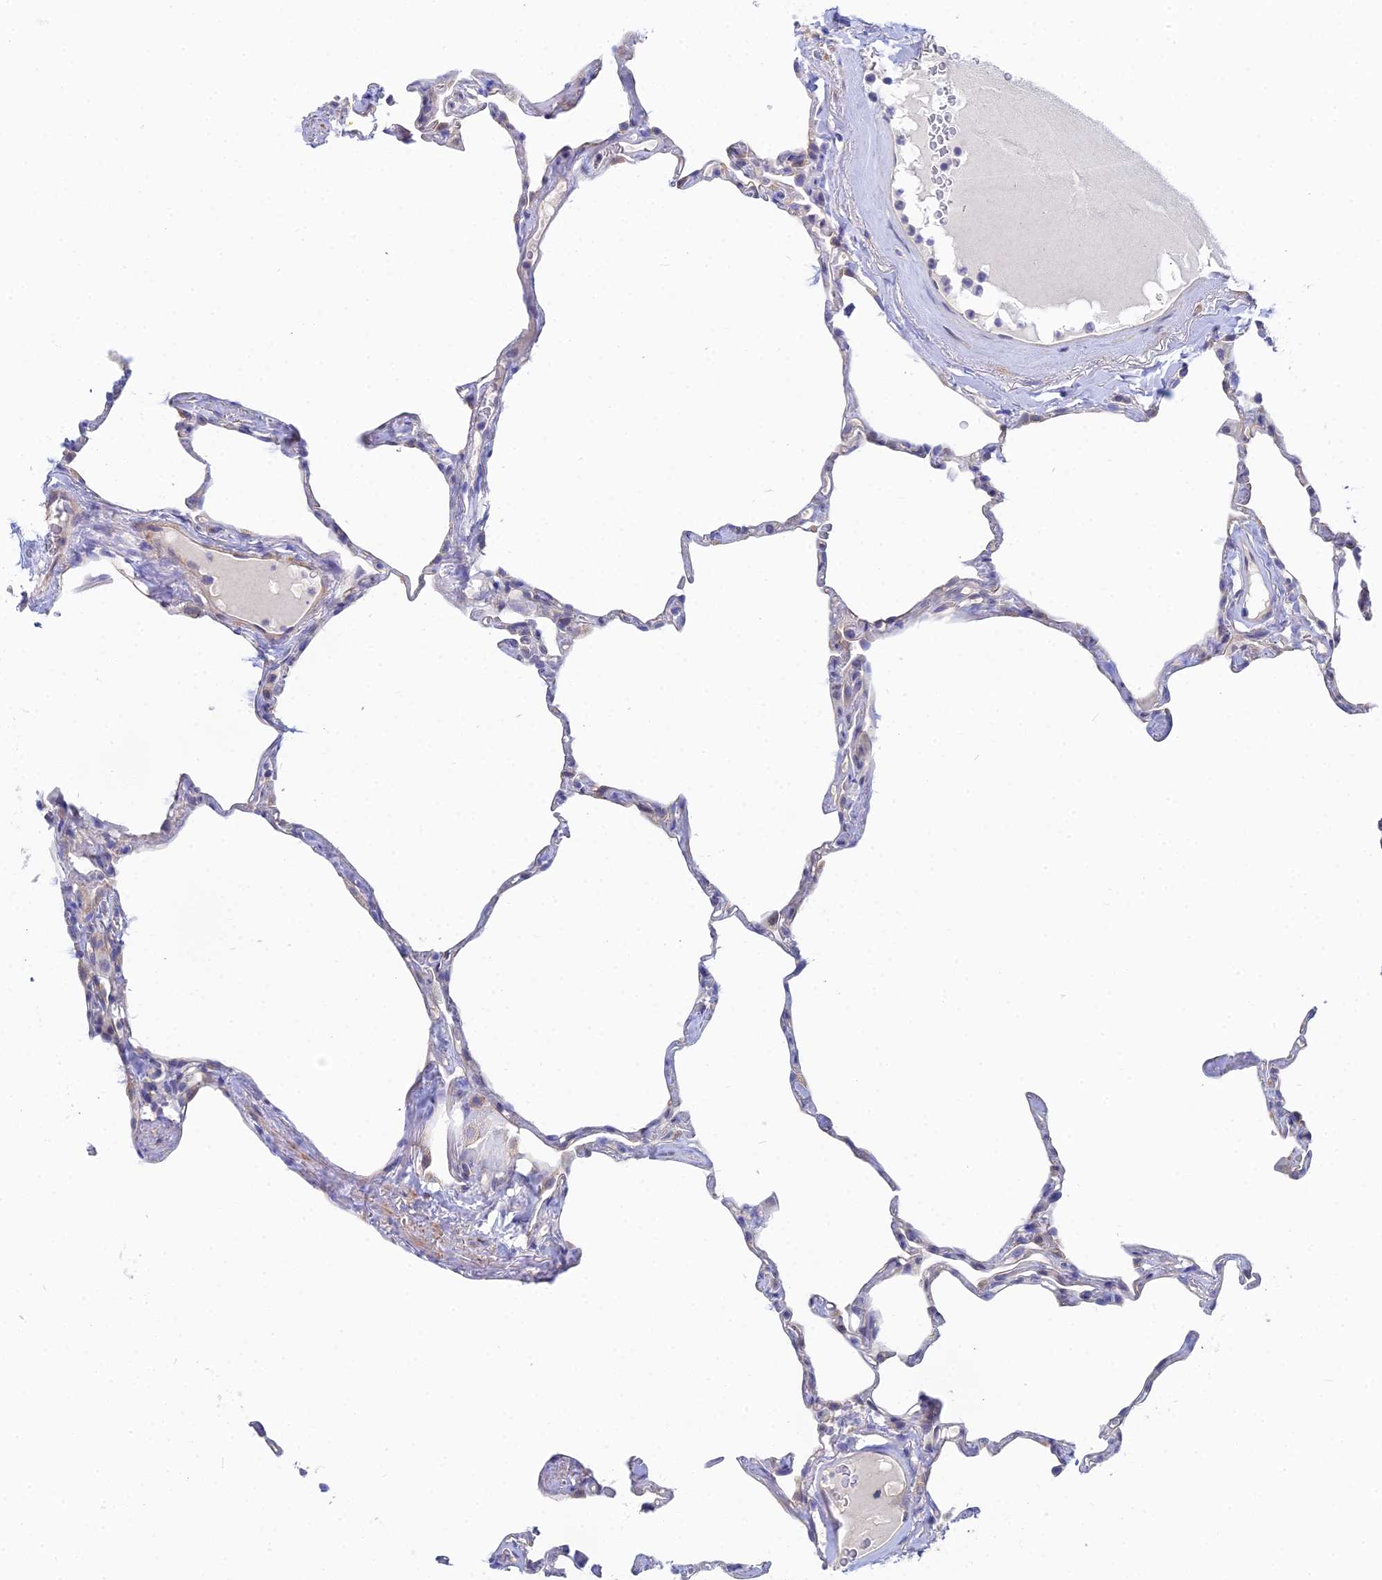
{"staining": {"intensity": "weak", "quantity": "<25%", "location": "cytoplasmic/membranous"}, "tissue": "lung", "cell_type": "Alveolar cells", "image_type": "normal", "snomed": [{"axis": "morphology", "description": "Normal tissue, NOS"}, {"axis": "topography", "description": "Lung"}], "caption": "This image is of unremarkable lung stained with immunohistochemistry to label a protein in brown with the nuclei are counter-stained blue. There is no positivity in alveolar cells.", "gene": "DNAH14", "patient": {"sex": "male", "age": 65}}